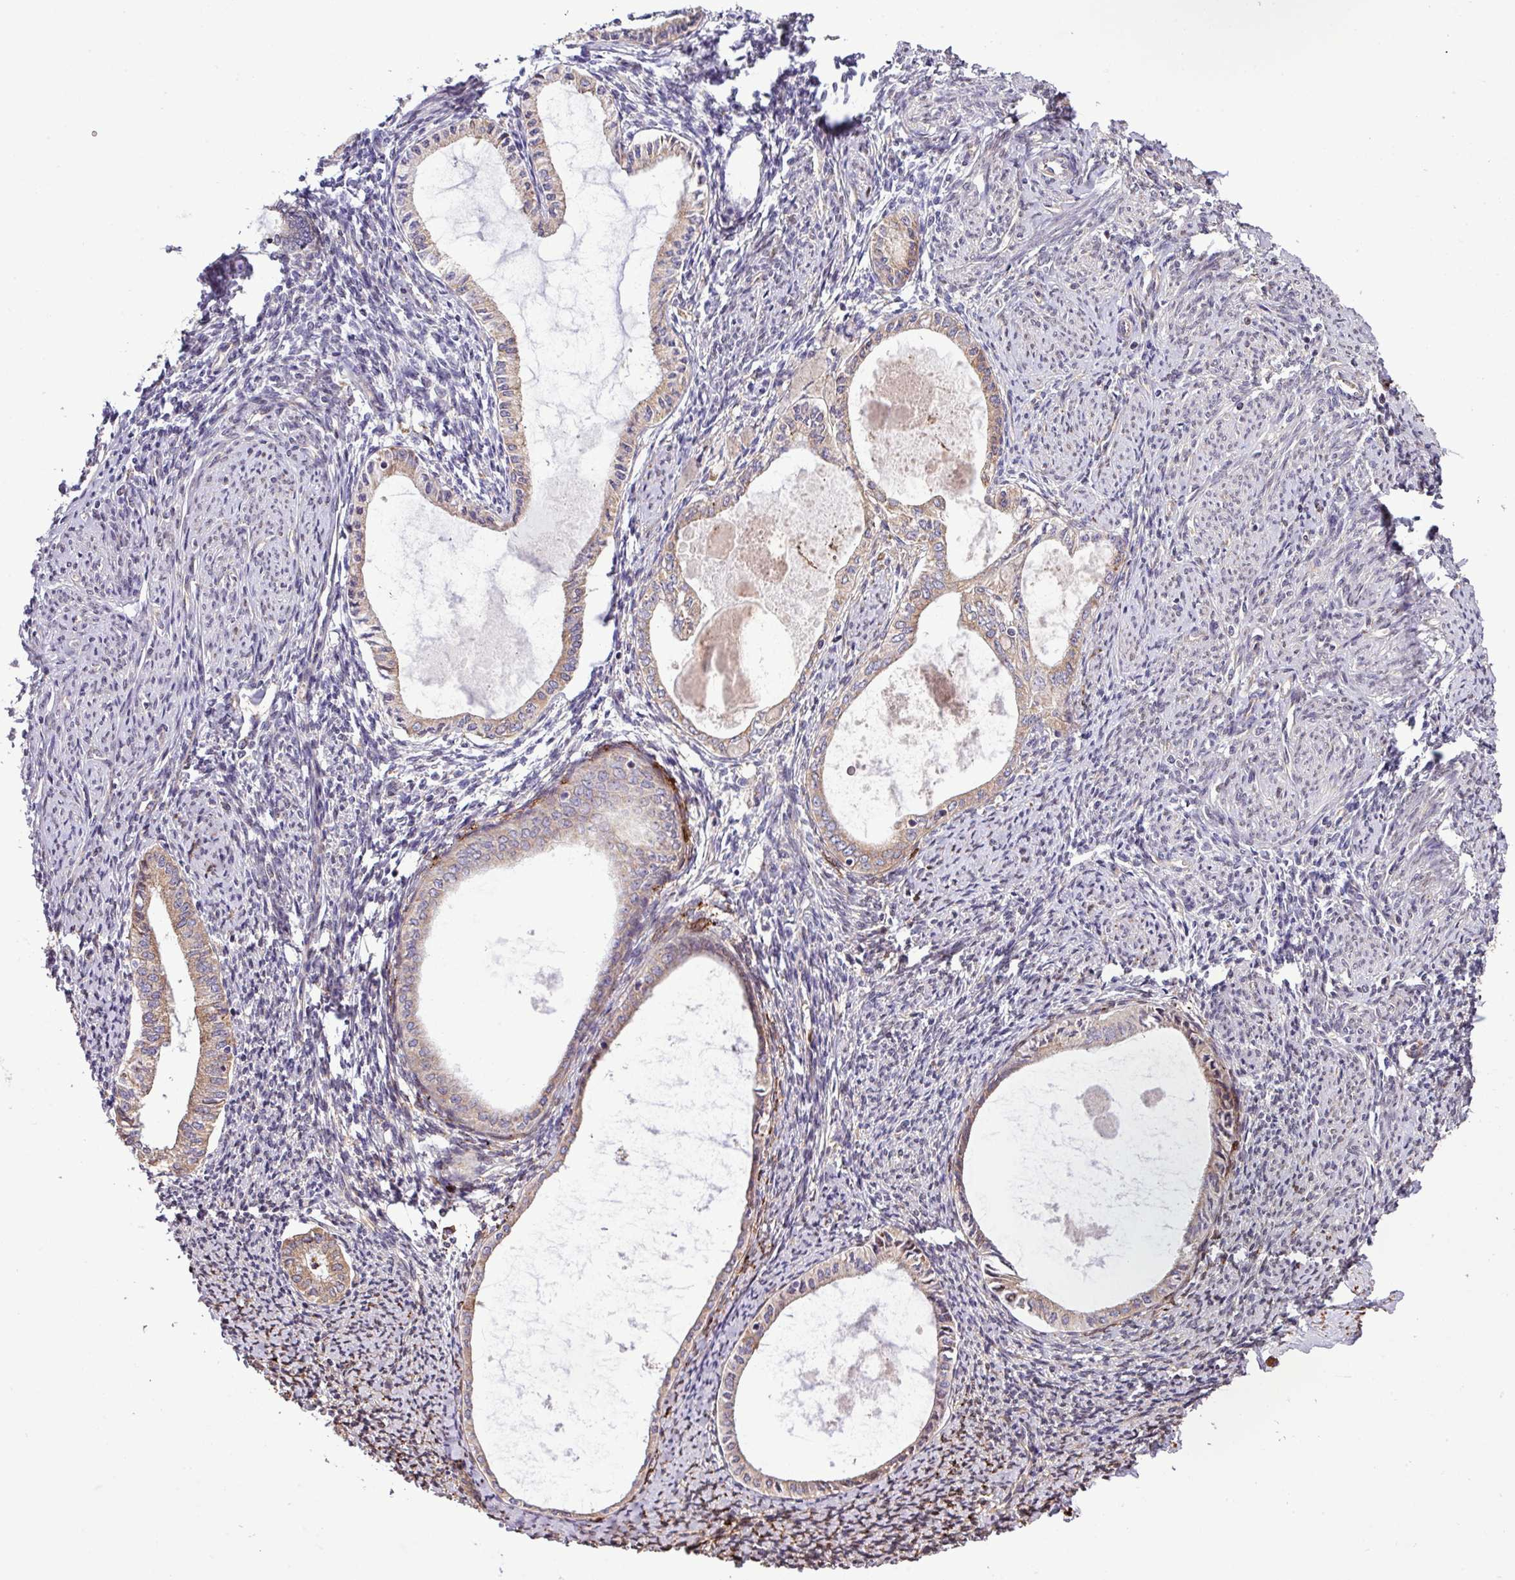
{"staining": {"intensity": "moderate", "quantity": "25%-75%", "location": "cytoplasmic/membranous"}, "tissue": "endometrium", "cell_type": "Cells in endometrial stroma", "image_type": "normal", "snomed": [{"axis": "morphology", "description": "Normal tissue, NOS"}, {"axis": "topography", "description": "Endometrium"}], "caption": "Moderate cytoplasmic/membranous protein expression is seen in about 25%-75% of cells in endometrial stroma in endometrium.", "gene": "MEGF6", "patient": {"sex": "female", "age": 63}}